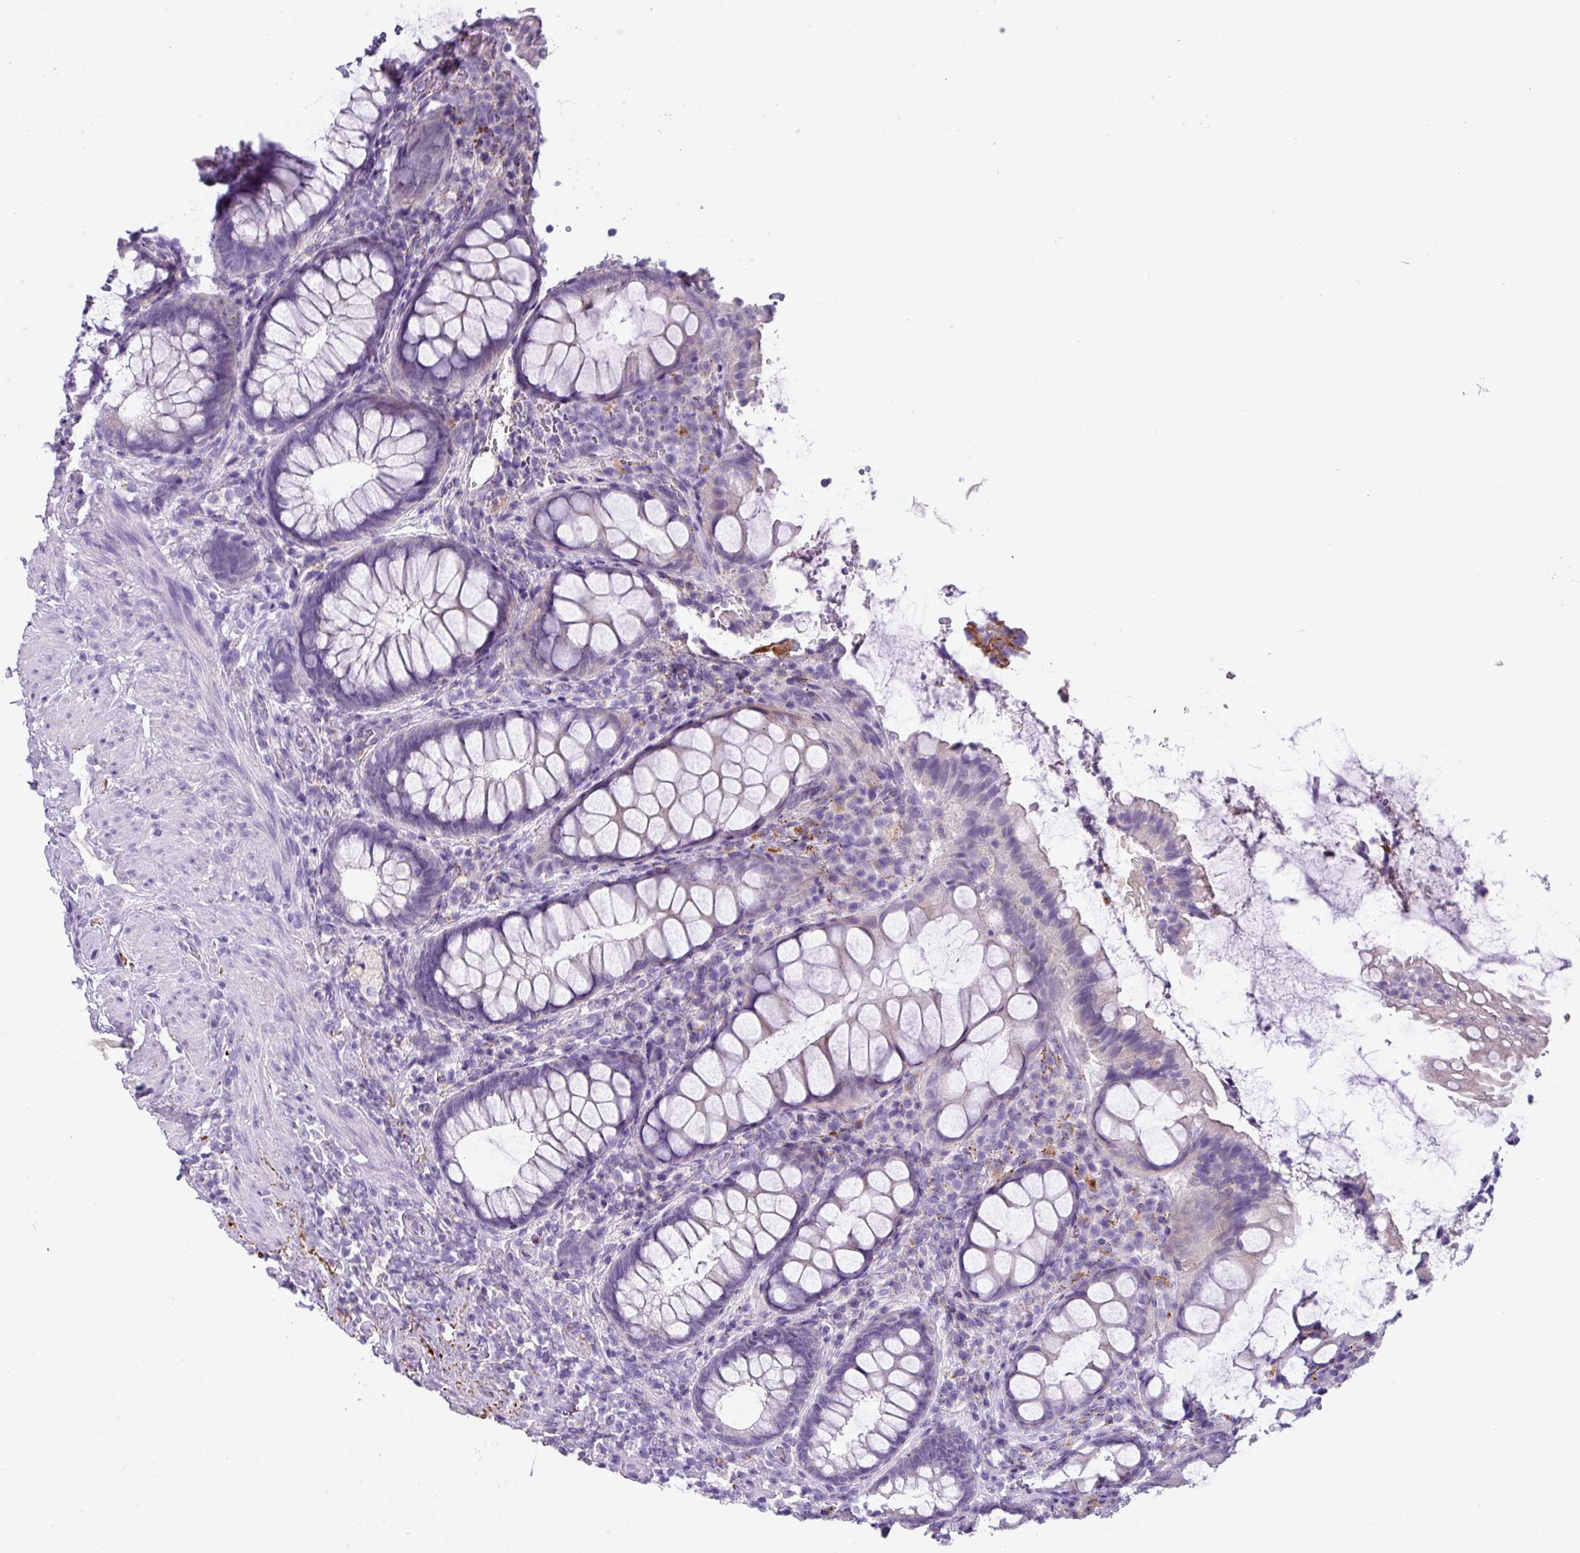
{"staining": {"intensity": "weak", "quantity": "<25%", "location": "cytoplasmic/membranous"}, "tissue": "rectum", "cell_type": "Glandular cells", "image_type": "normal", "snomed": [{"axis": "morphology", "description": "Normal tissue, NOS"}, {"axis": "topography", "description": "Rectum"}, {"axis": "topography", "description": "Peripheral nerve tissue"}], "caption": "Protein analysis of normal rectum reveals no significant positivity in glandular cells.", "gene": "ZNF568", "patient": {"sex": "female", "age": 69}}